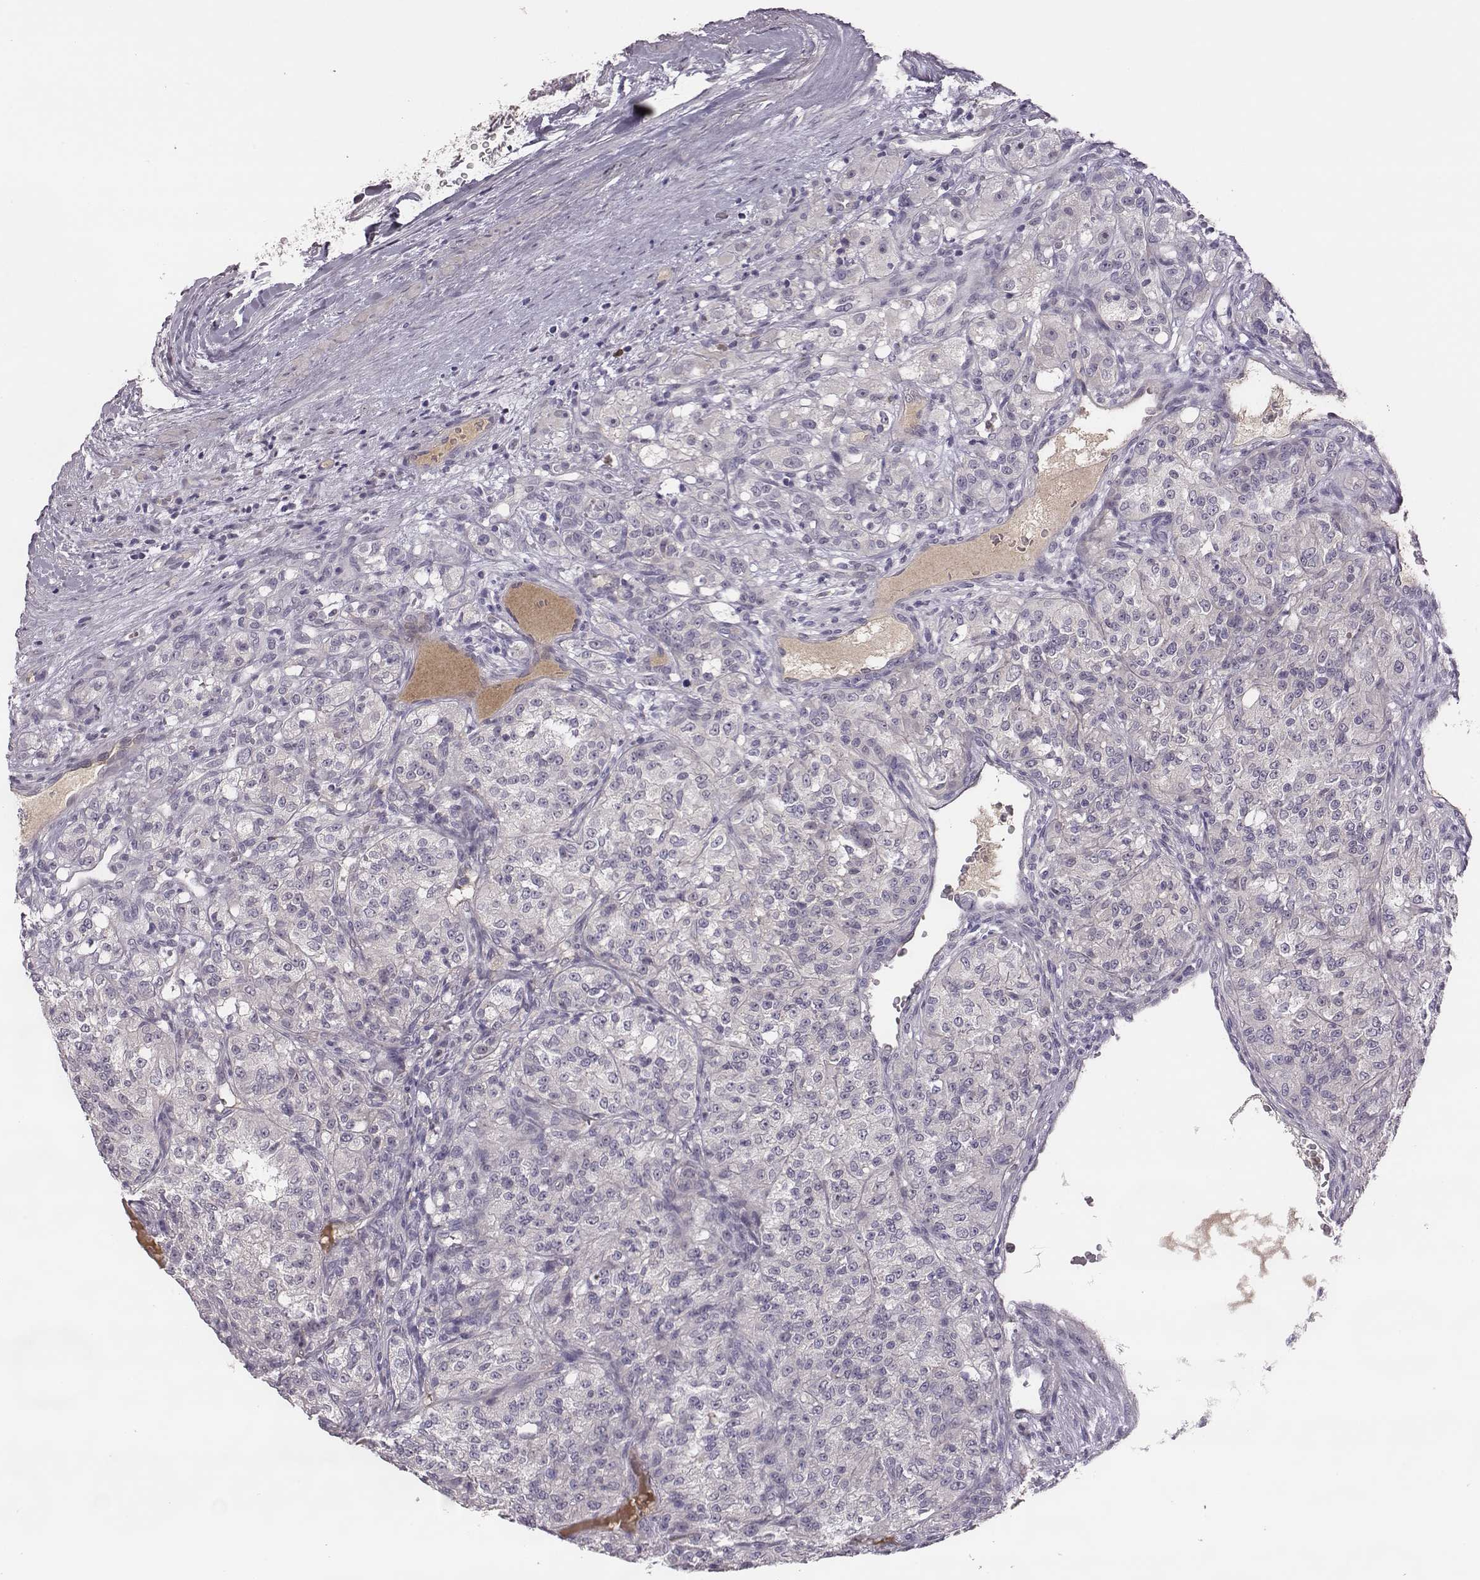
{"staining": {"intensity": "negative", "quantity": "none", "location": "none"}, "tissue": "renal cancer", "cell_type": "Tumor cells", "image_type": "cancer", "snomed": [{"axis": "morphology", "description": "Adenocarcinoma, NOS"}, {"axis": "topography", "description": "Kidney"}], "caption": "A micrograph of human adenocarcinoma (renal) is negative for staining in tumor cells.", "gene": "KMO", "patient": {"sex": "female", "age": 63}}